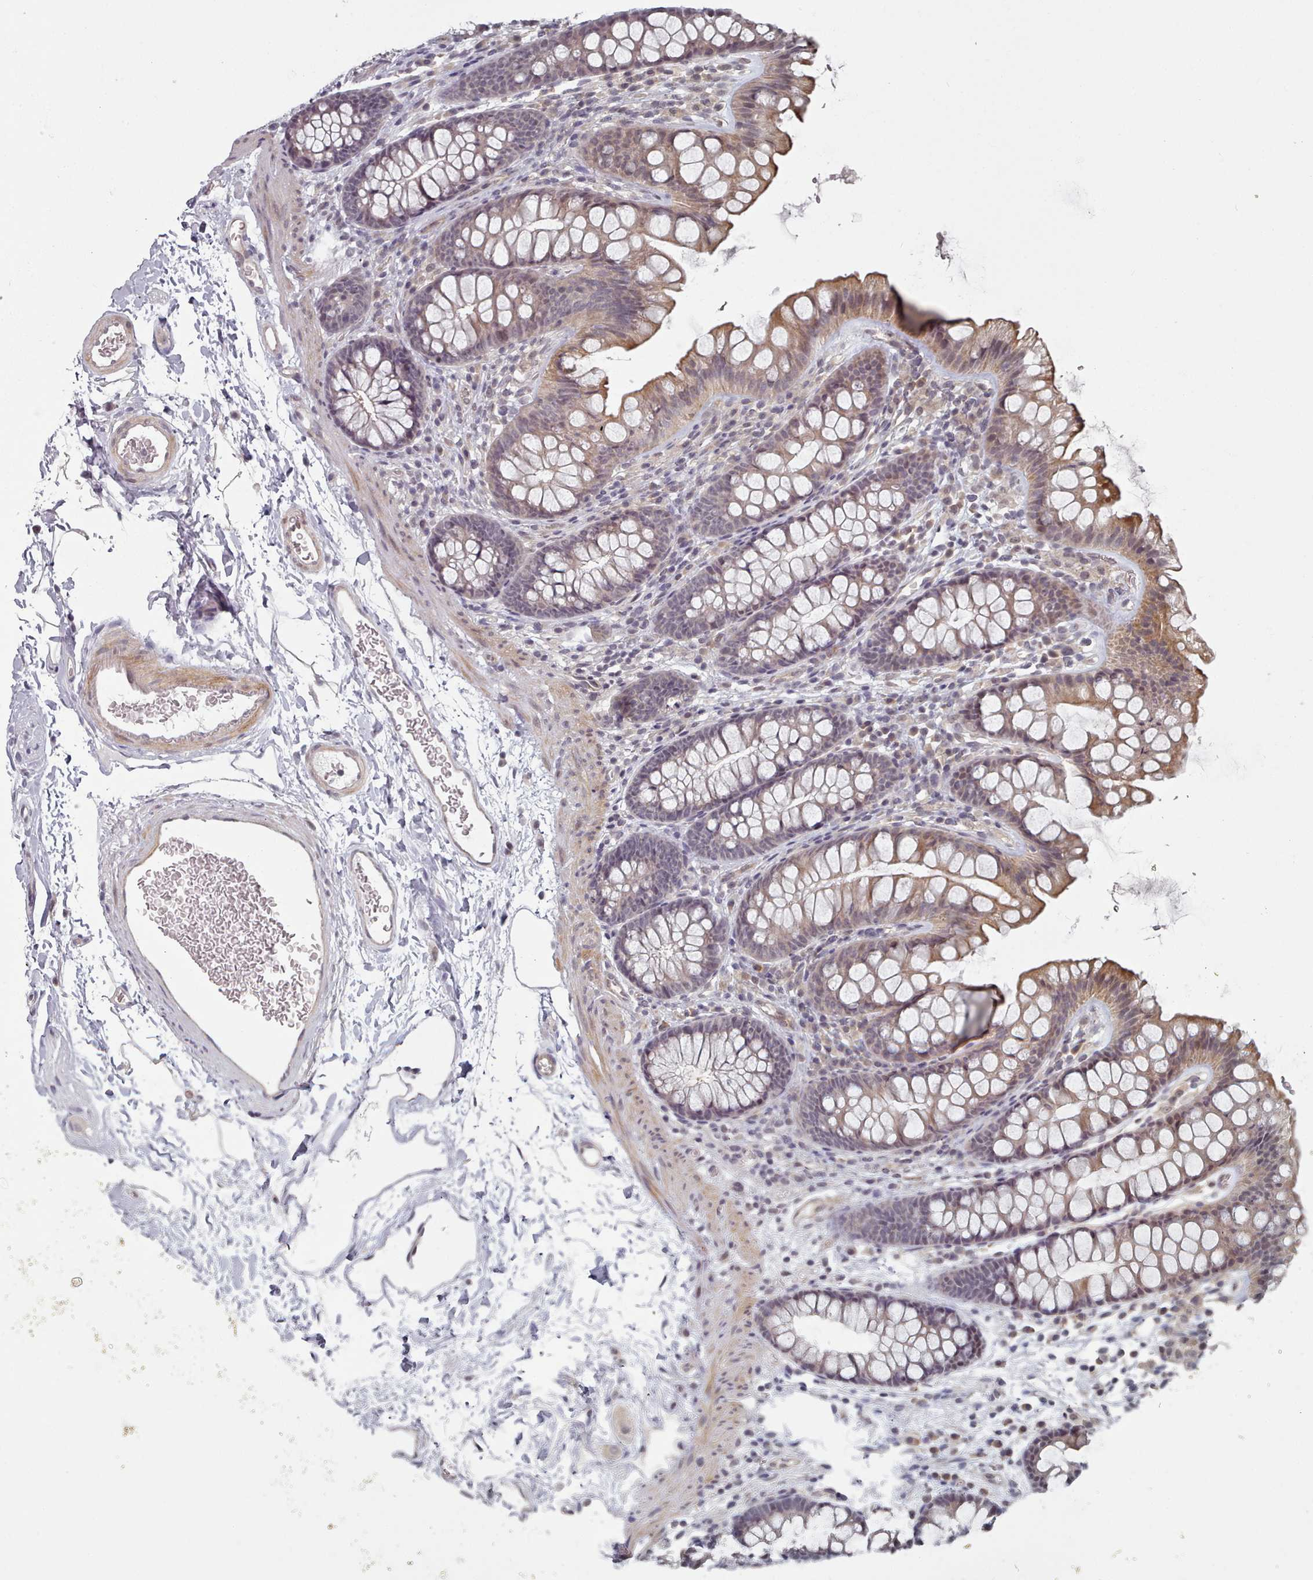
{"staining": {"intensity": "weak", "quantity": "25%-75%", "location": "cytoplasmic/membranous"}, "tissue": "colon", "cell_type": "Endothelial cells", "image_type": "normal", "snomed": [{"axis": "morphology", "description": "Normal tissue, NOS"}, {"axis": "topography", "description": "Colon"}], "caption": "IHC of normal colon reveals low levels of weak cytoplasmic/membranous staining in approximately 25%-75% of endothelial cells.", "gene": "HYAL3", "patient": {"sex": "female", "age": 62}}